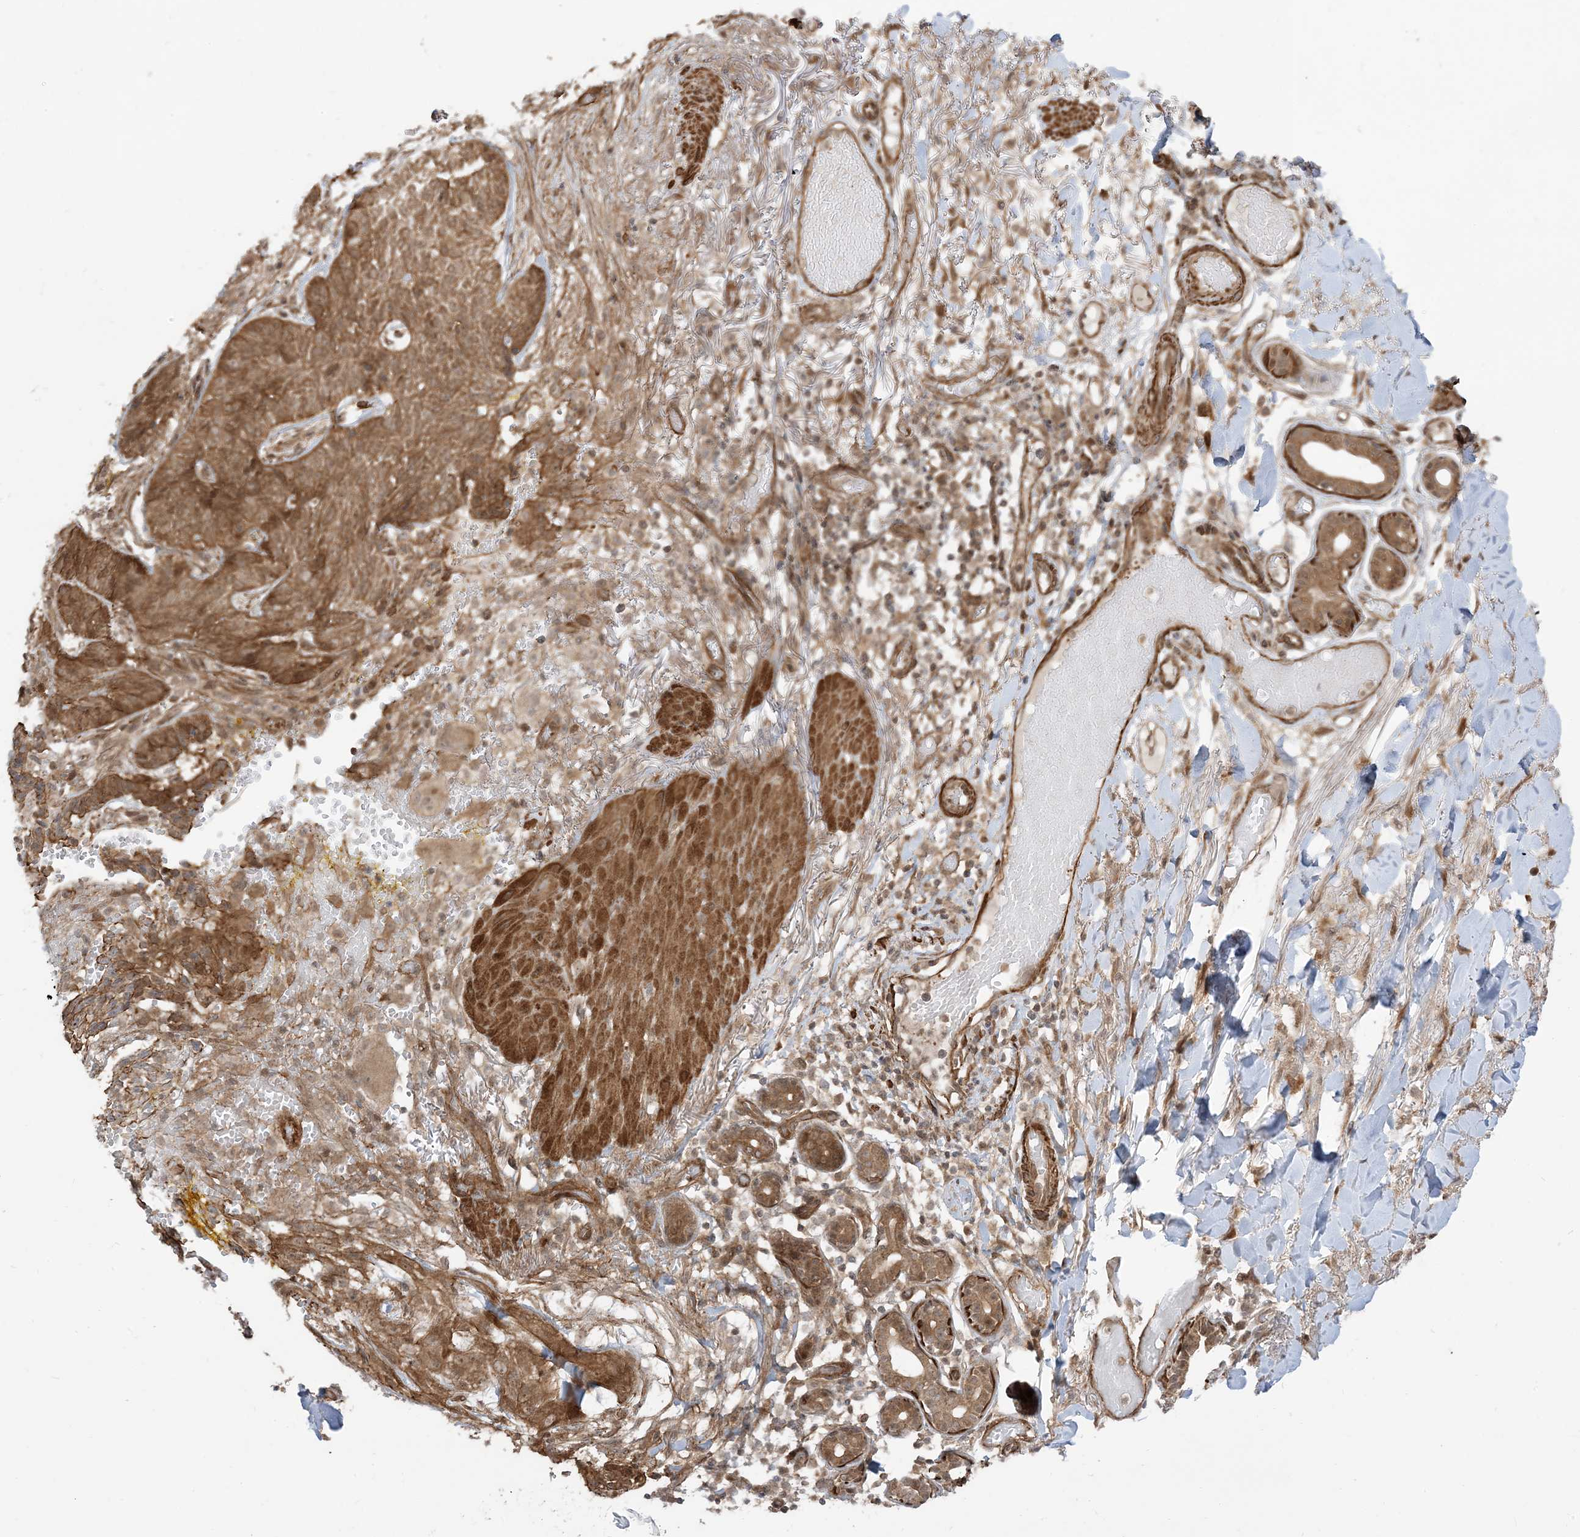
{"staining": {"intensity": "moderate", "quantity": ">75%", "location": "cytoplasmic/membranous"}, "tissue": "skin cancer", "cell_type": "Tumor cells", "image_type": "cancer", "snomed": [{"axis": "morphology", "description": "Basal cell carcinoma"}, {"axis": "topography", "description": "Skin"}], "caption": "Skin cancer stained for a protein reveals moderate cytoplasmic/membranous positivity in tumor cells.", "gene": "TBCC", "patient": {"sex": "male", "age": 85}}